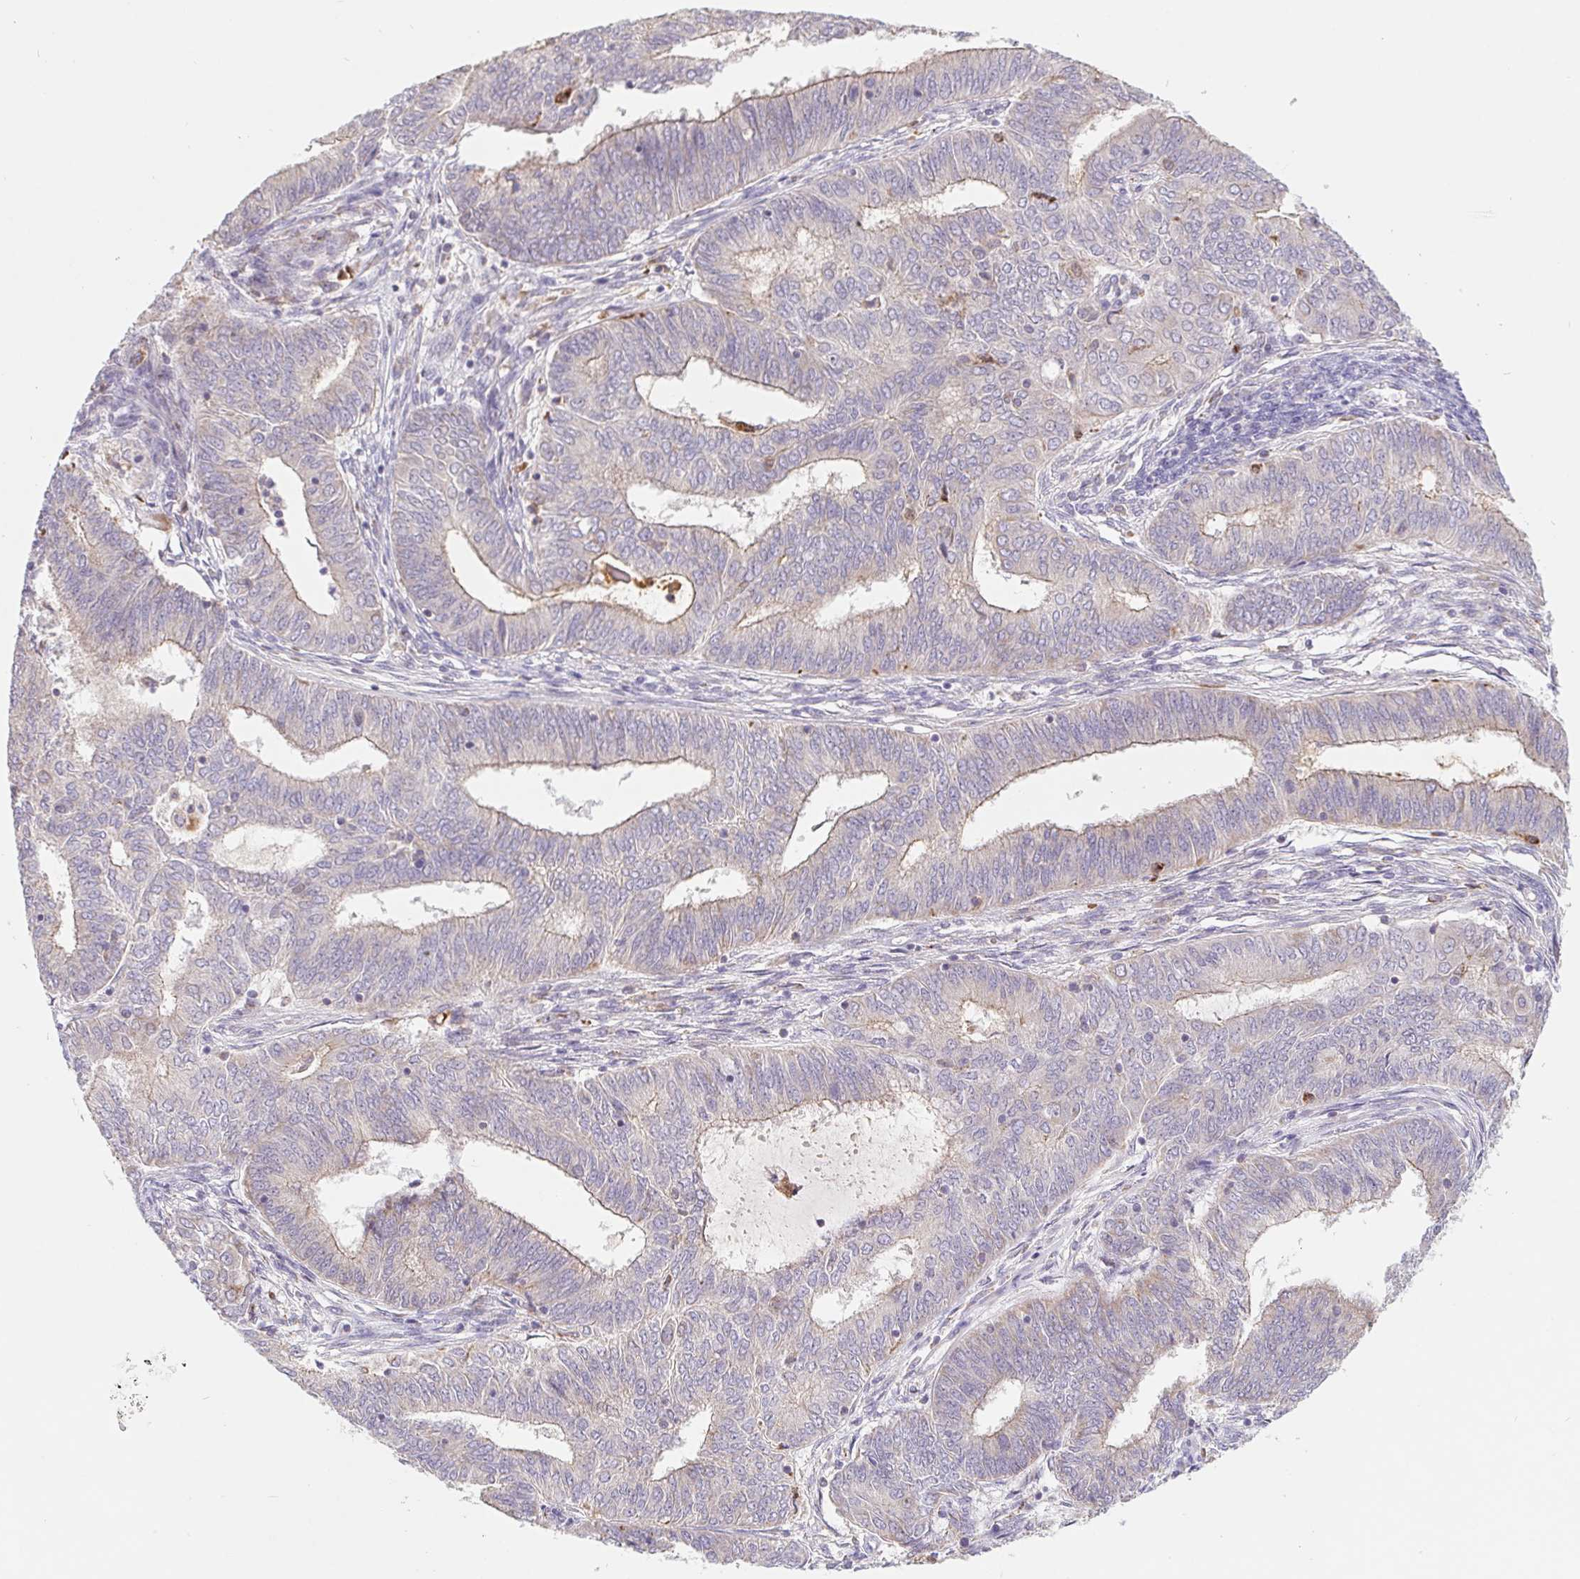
{"staining": {"intensity": "weak", "quantity": "25%-75%", "location": "cytoplasmic/membranous"}, "tissue": "endometrial cancer", "cell_type": "Tumor cells", "image_type": "cancer", "snomed": [{"axis": "morphology", "description": "Adenocarcinoma, NOS"}, {"axis": "topography", "description": "Endometrium"}], "caption": "Protein expression analysis of endometrial cancer demonstrates weak cytoplasmic/membranous staining in about 25%-75% of tumor cells.", "gene": "EMC6", "patient": {"sex": "female", "age": 62}}